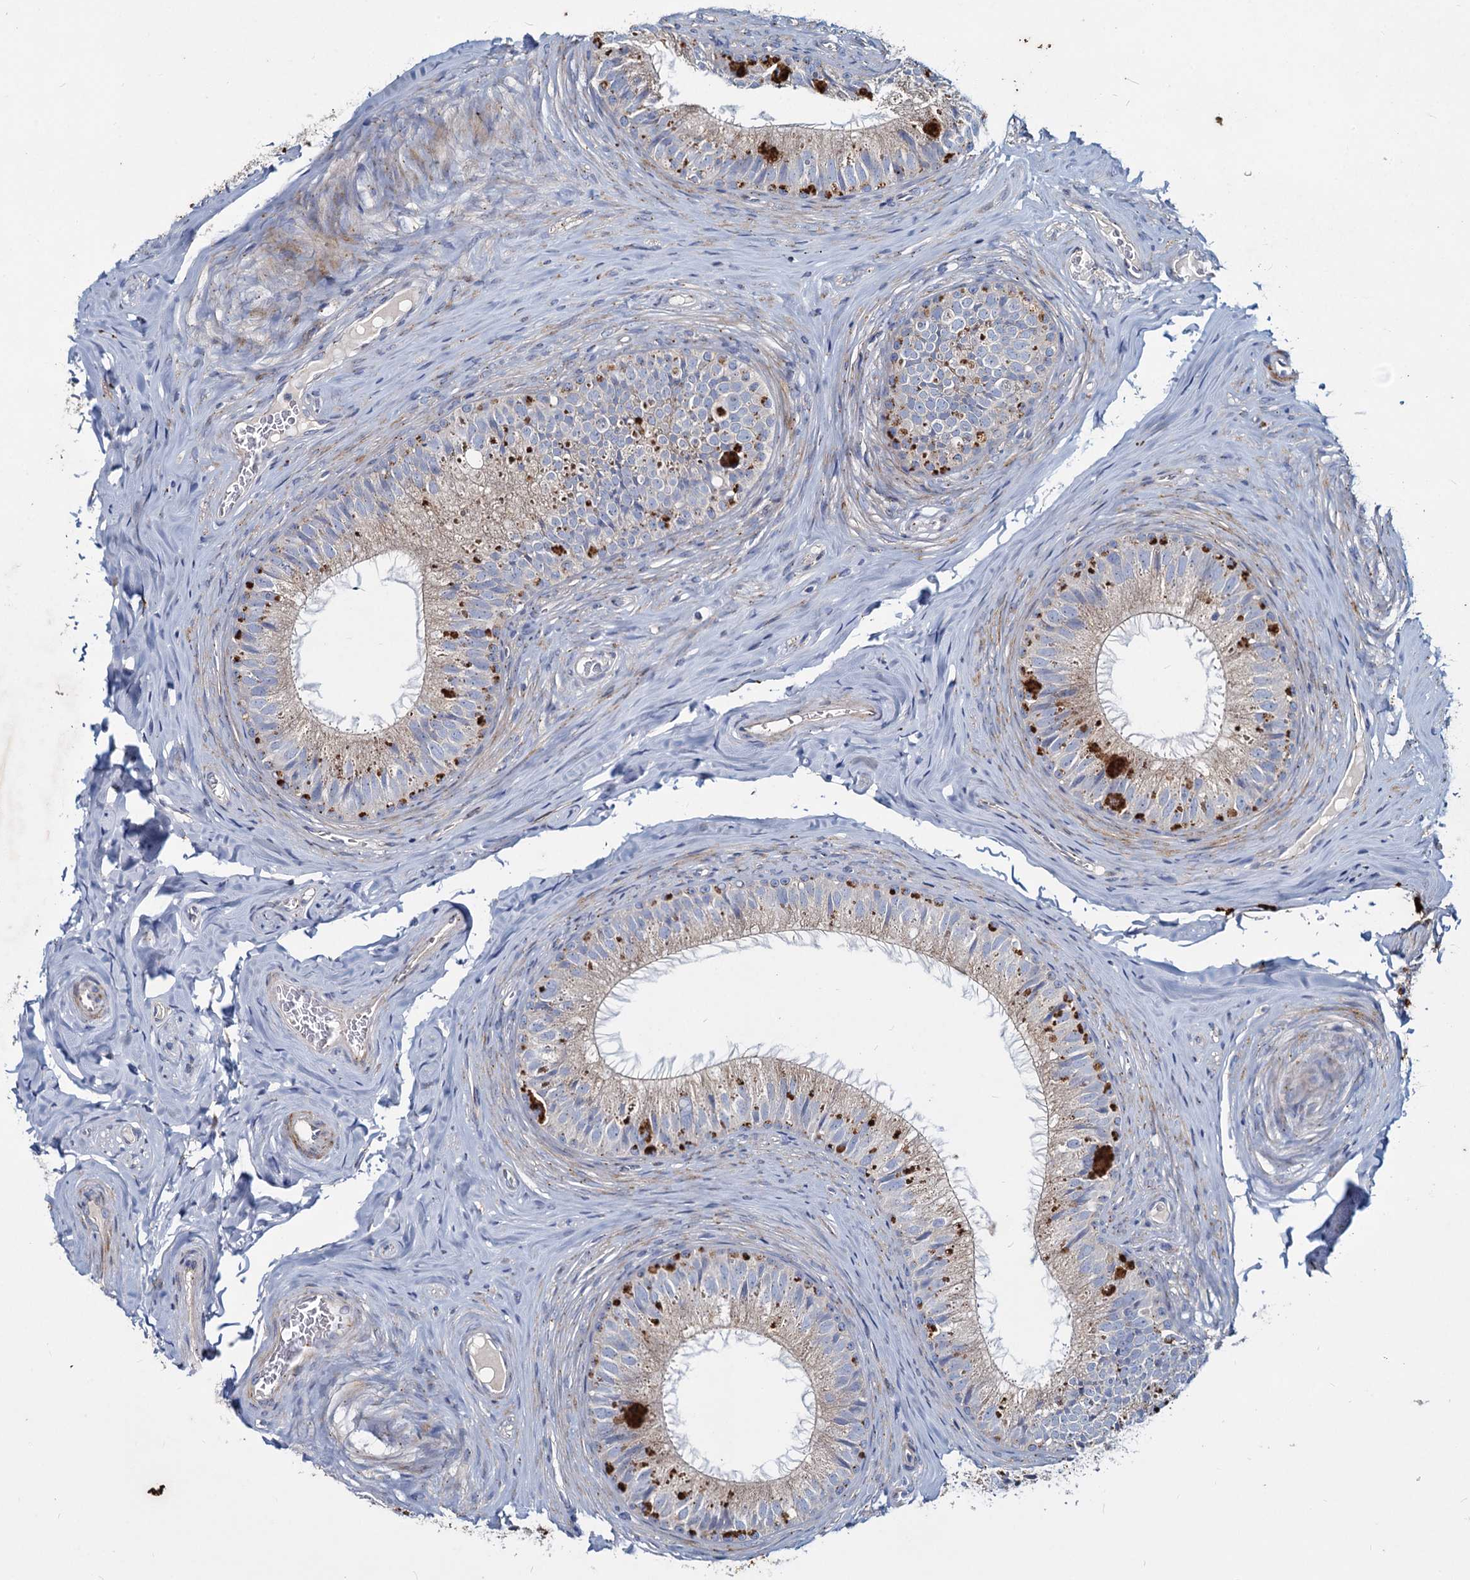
{"staining": {"intensity": "weak", "quantity": "25%-75%", "location": "cytoplasmic/membranous"}, "tissue": "epididymis", "cell_type": "Glandular cells", "image_type": "normal", "snomed": [{"axis": "morphology", "description": "Normal tissue, NOS"}, {"axis": "topography", "description": "Epididymis"}], "caption": "Glandular cells reveal low levels of weak cytoplasmic/membranous expression in about 25%-75% of cells in unremarkable epididymis.", "gene": "AGBL4", "patient": {"sex": "male", "age": 34}}